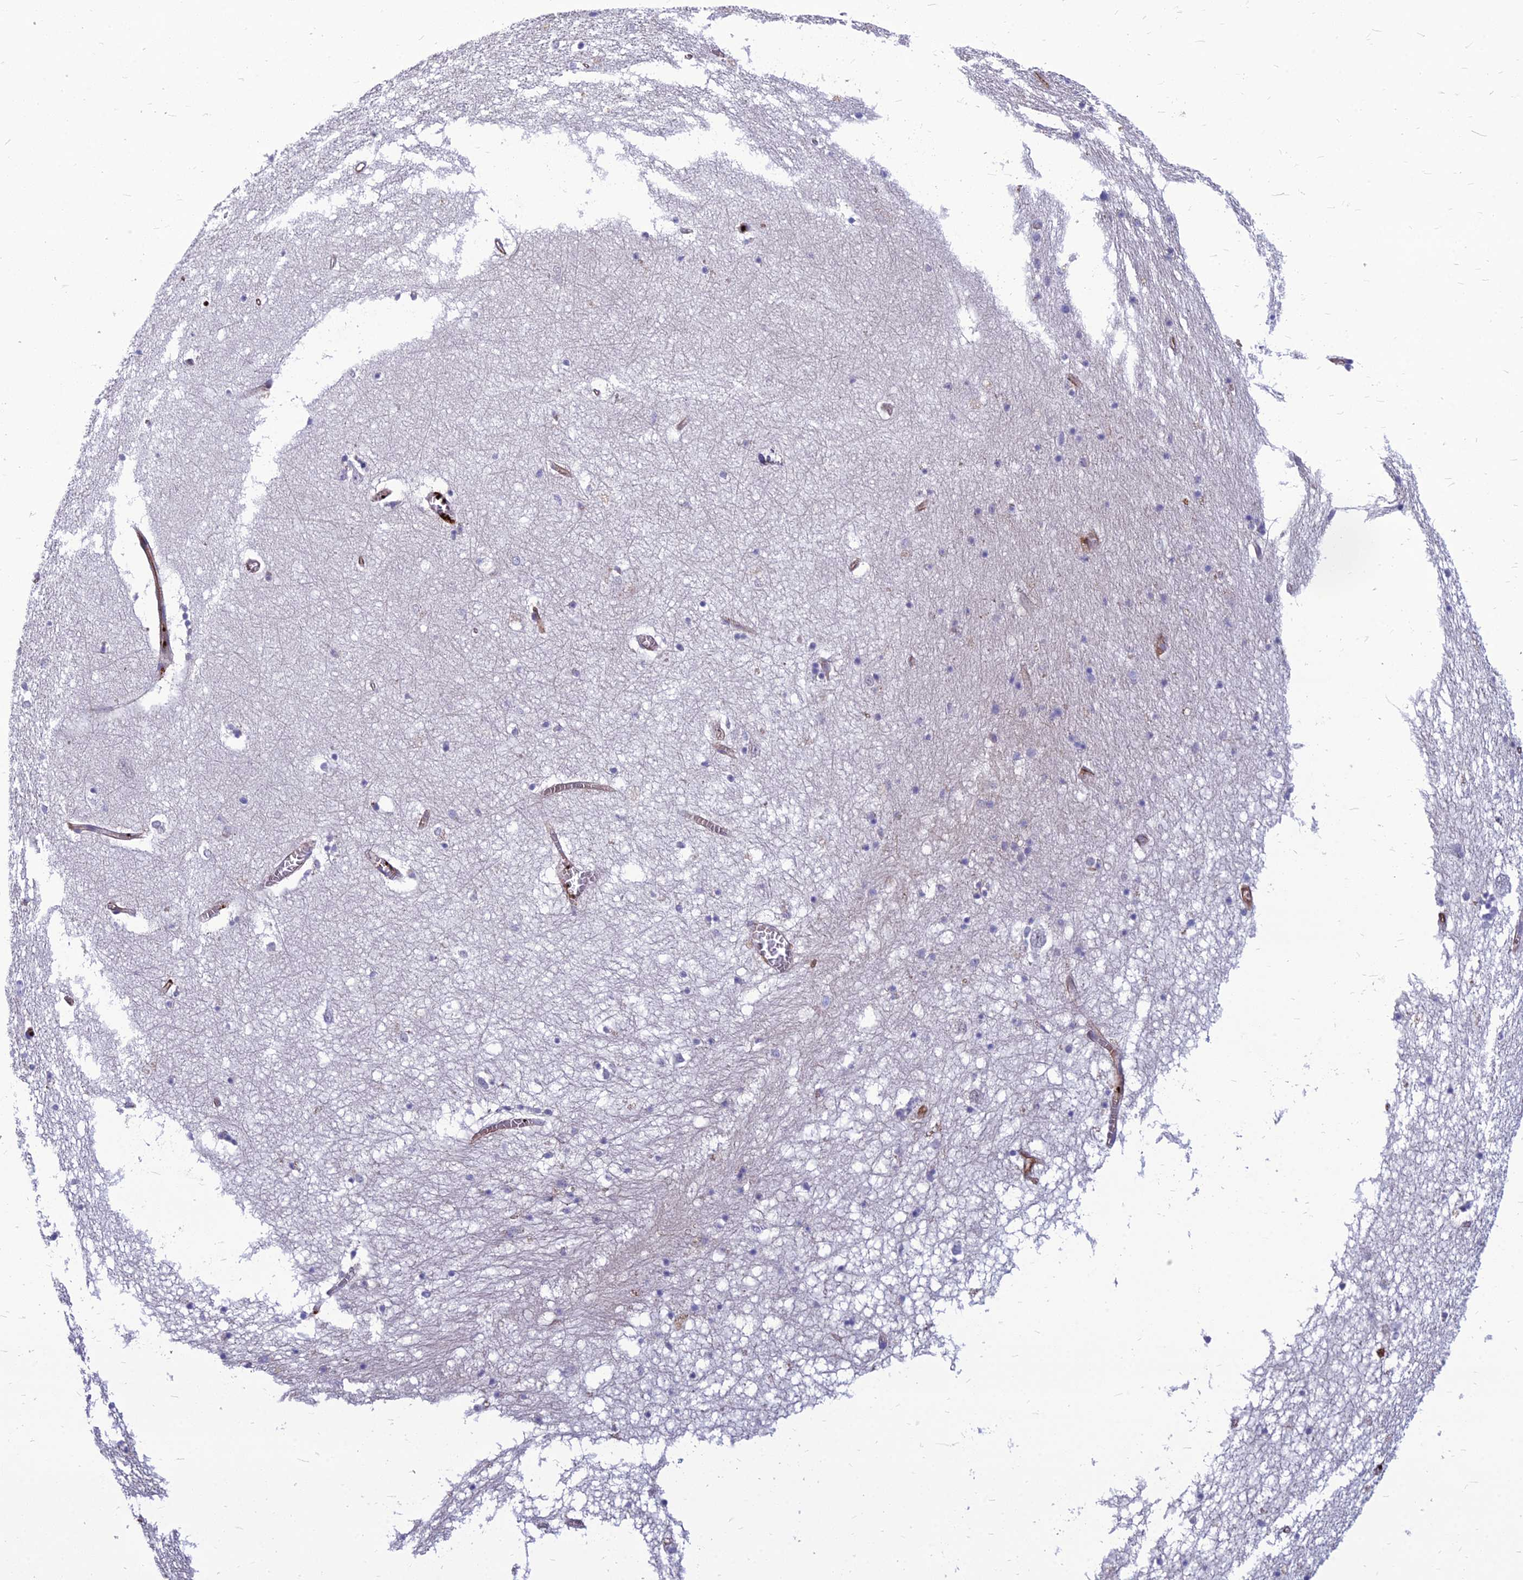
{"staining": {"intensity": "negative", "quantity": "none", "location": "none"}, "tissue": "hippocampus", "cell_type": "Glial cells", "image_type": "normal", "snomed": [{"axis": "morphology", "description": "Normal tissue, NOS"}, {"axis": "topography", "description": "Hippocampus"}], "caption": "Protein analysis of normal hippocampus demonstrates no significant positivity in glial cells.", "gene": "PSMD11", "patient": {"sex": "female", "age": 64}}